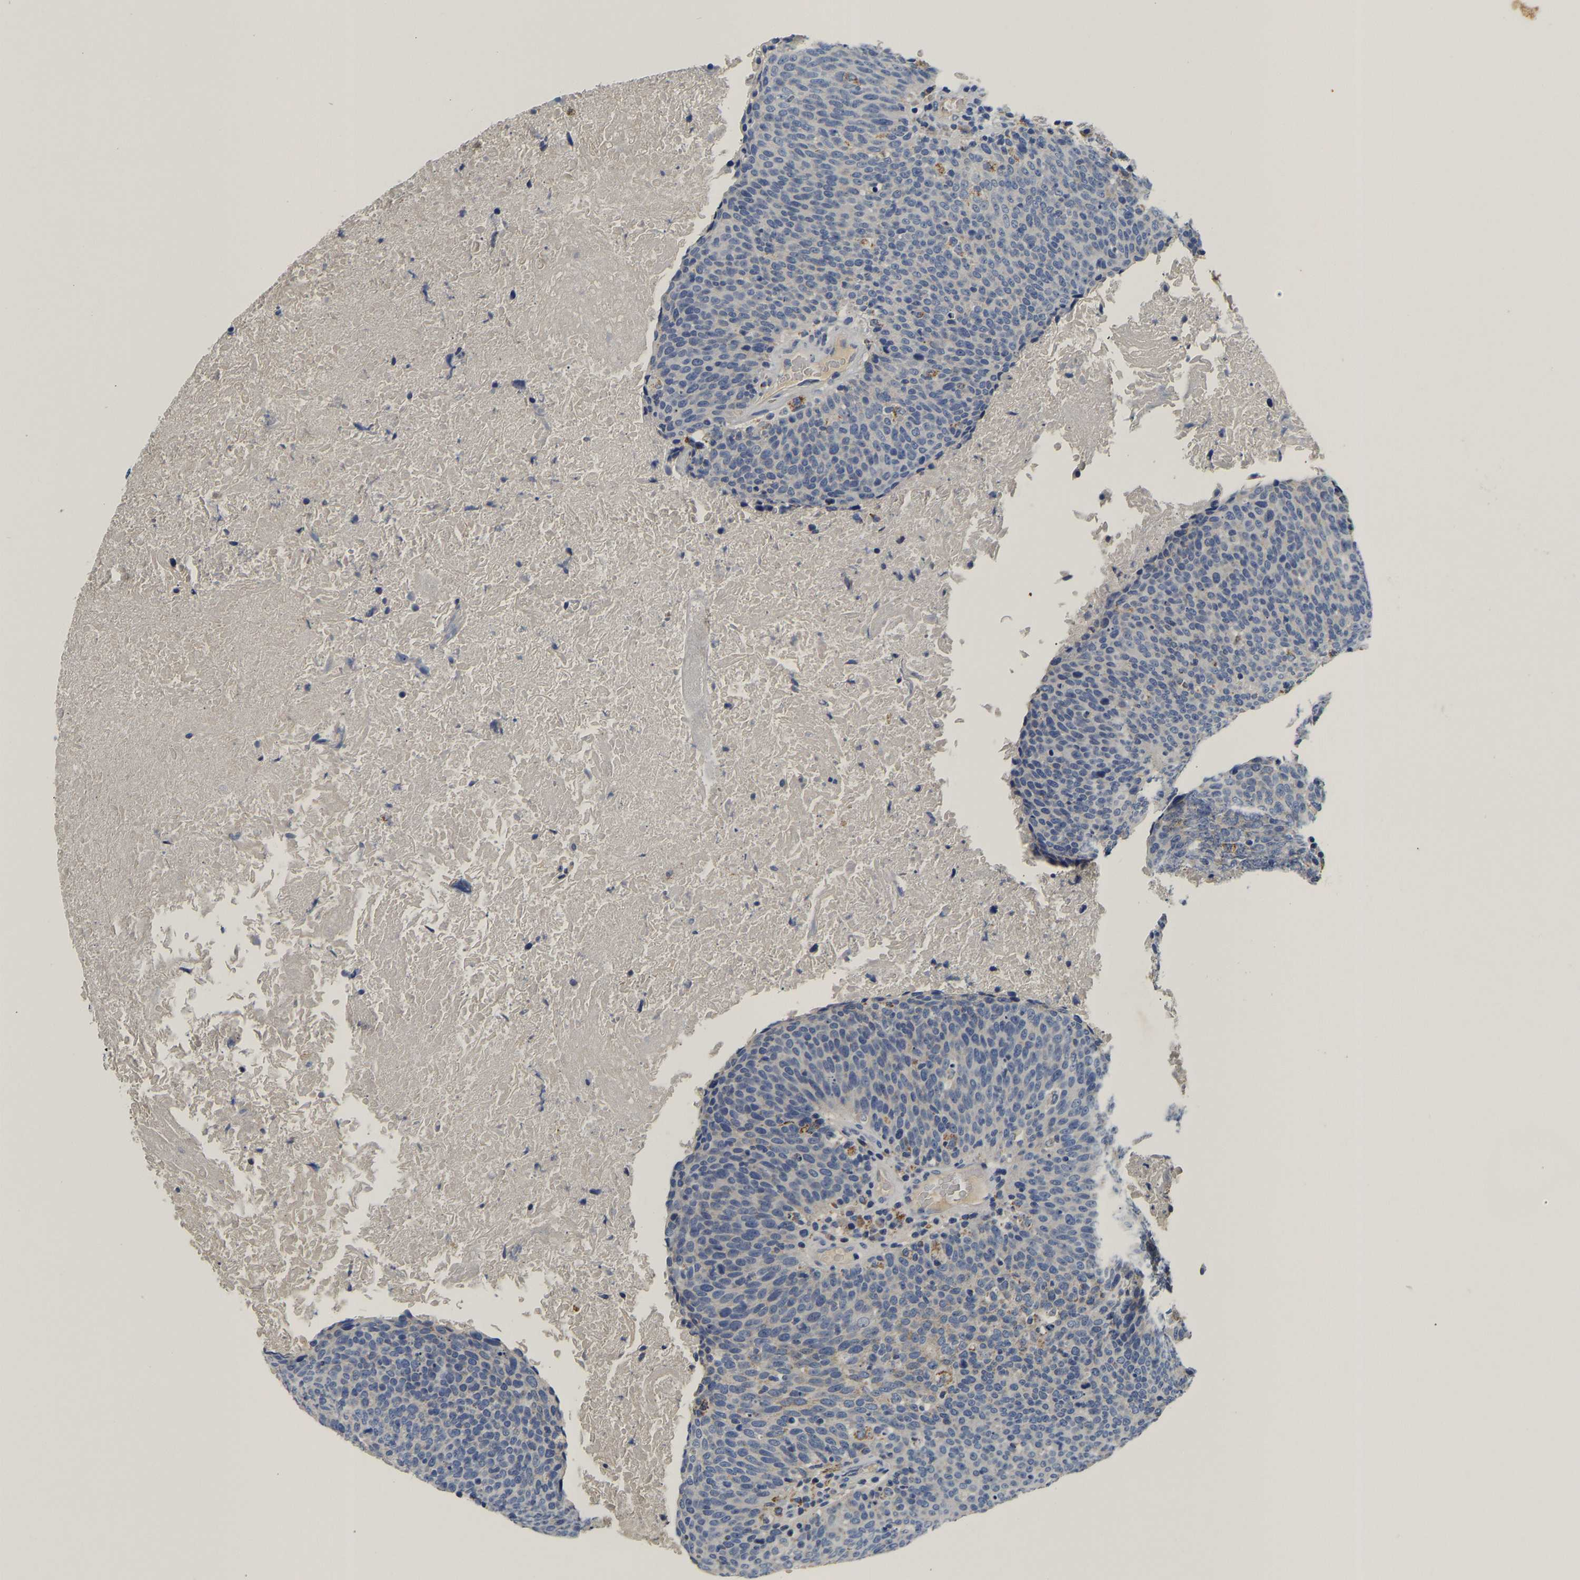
{"staining": {"intensity": "moderate", "quantity": "<25%", "location": "cytoplasmic/membranous"}, "tissue": "head and neck cancer", "cell_type": "Tumor cells", "image_type": "cancer", "snomed": [{"axis": "morphology", "description": "Squamous cell carcinoma, NOS"}, {"axis": "morphology", "description": "Squamous cell carcinoma, metastatic, NOS"}, {"axis": "topography", "description": "Lymph node"}, {"axis": "topography", "description": "Head-Neck"}], "caption": "This is a micrograph of immunohistochemistry staining of metastatic squamous cell carcinoma (head and neck), which shows moderate staining in the cytoplasmic/membranous of tumor cells.", "gene": "PCK2", "patient": {"sex": "male", "age": 62}}